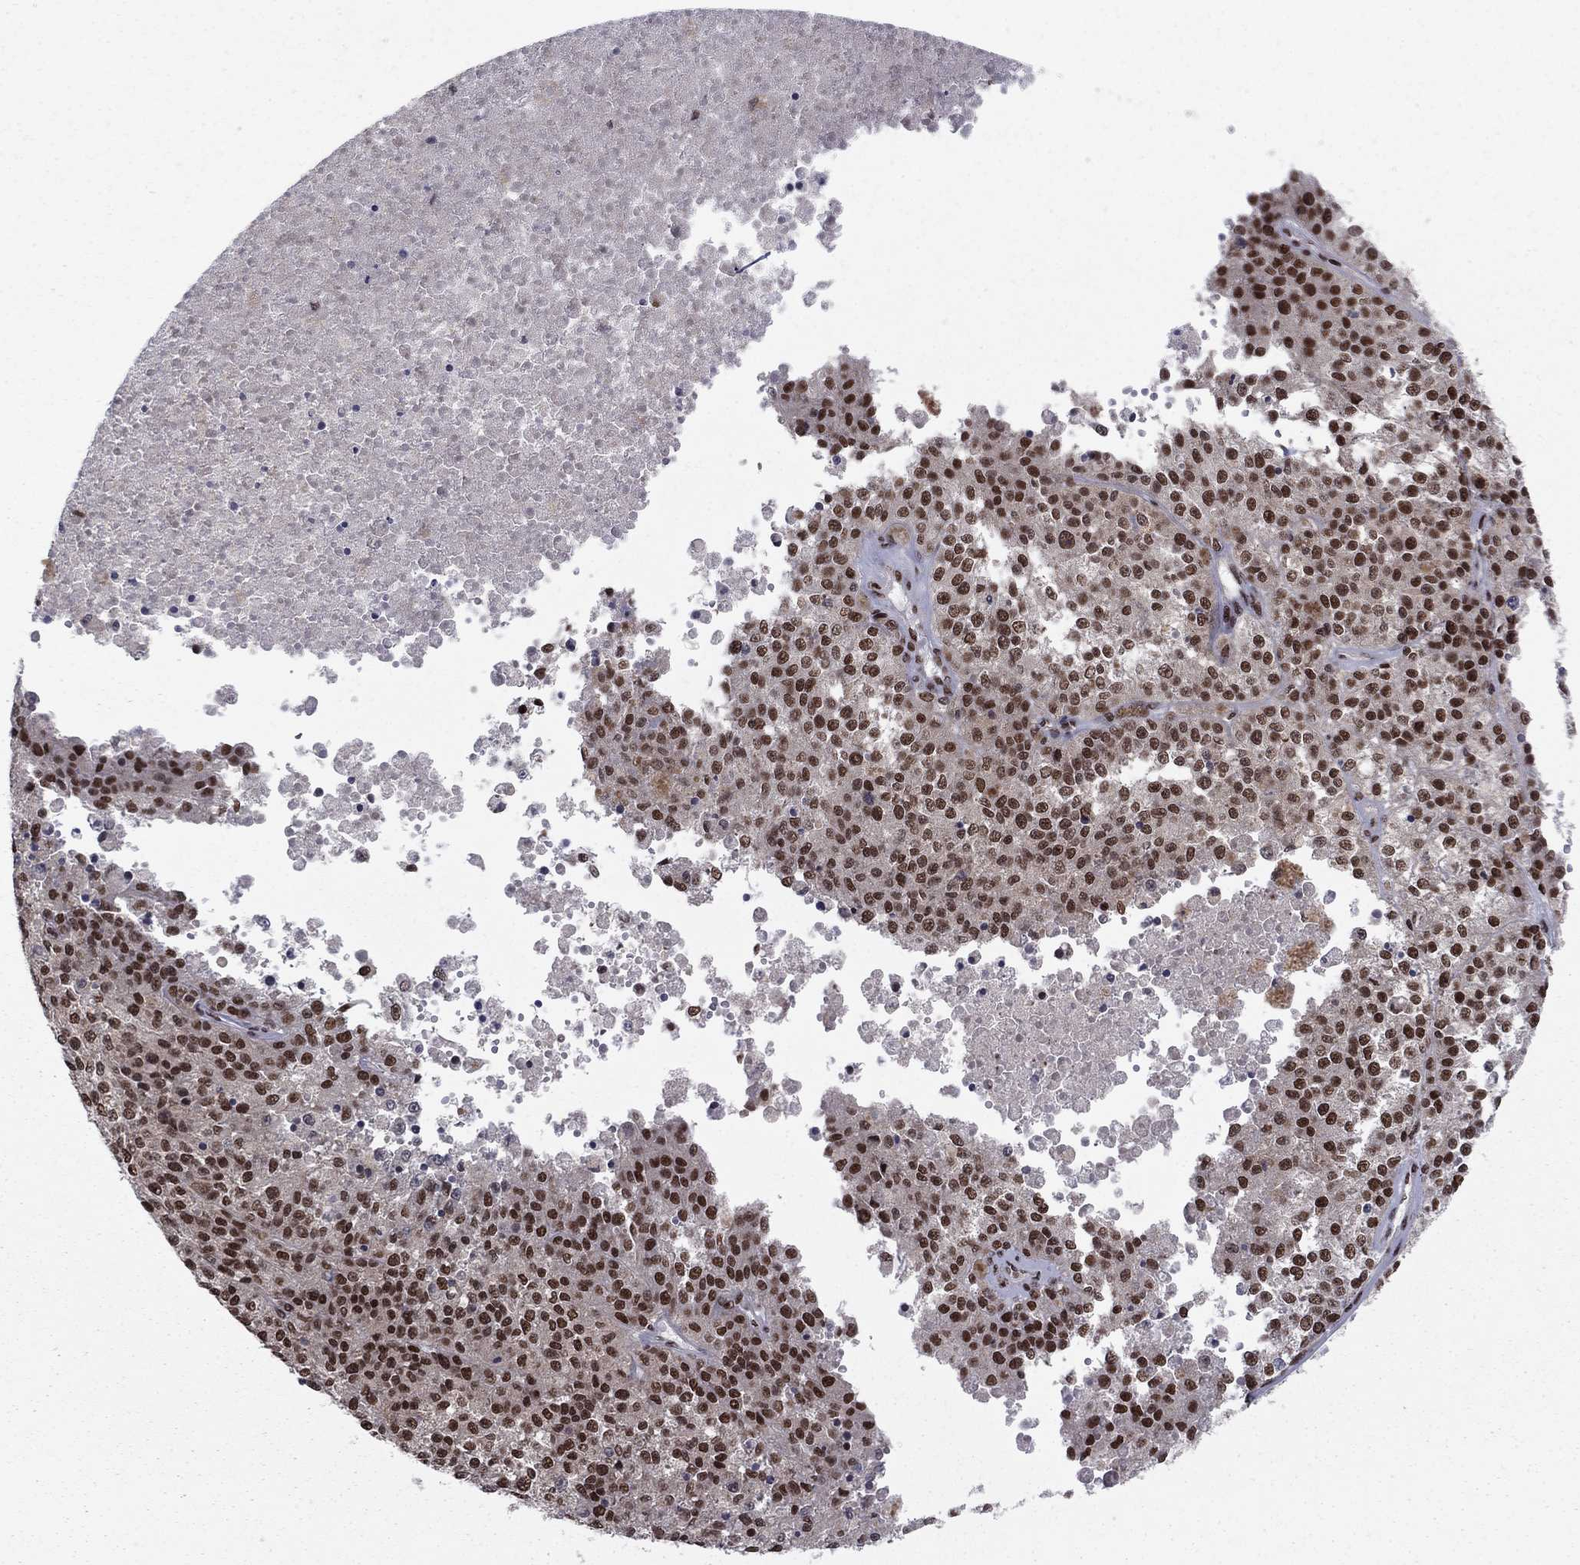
{"staining": {"intensity": "strong", "quantity": "25%-75%", "location": "nuclear"}, "tissue": "melanoma", "cell_type": "Tumor cells", "image_type": "cancer", "snomed": [{"axis": "morphology", "description": "Malignant melanoma, Metastatic site"}, {"axis": "topography", "description": "Lymph node"}], "caption": "Malignant melanoma (metastatic site) stained for a protein (brown) displays strong nuclear positive positivity in about 25%-75% of tumor cells.", "gene": "USP54", "patient": {"sex": "female", "age": 64}}